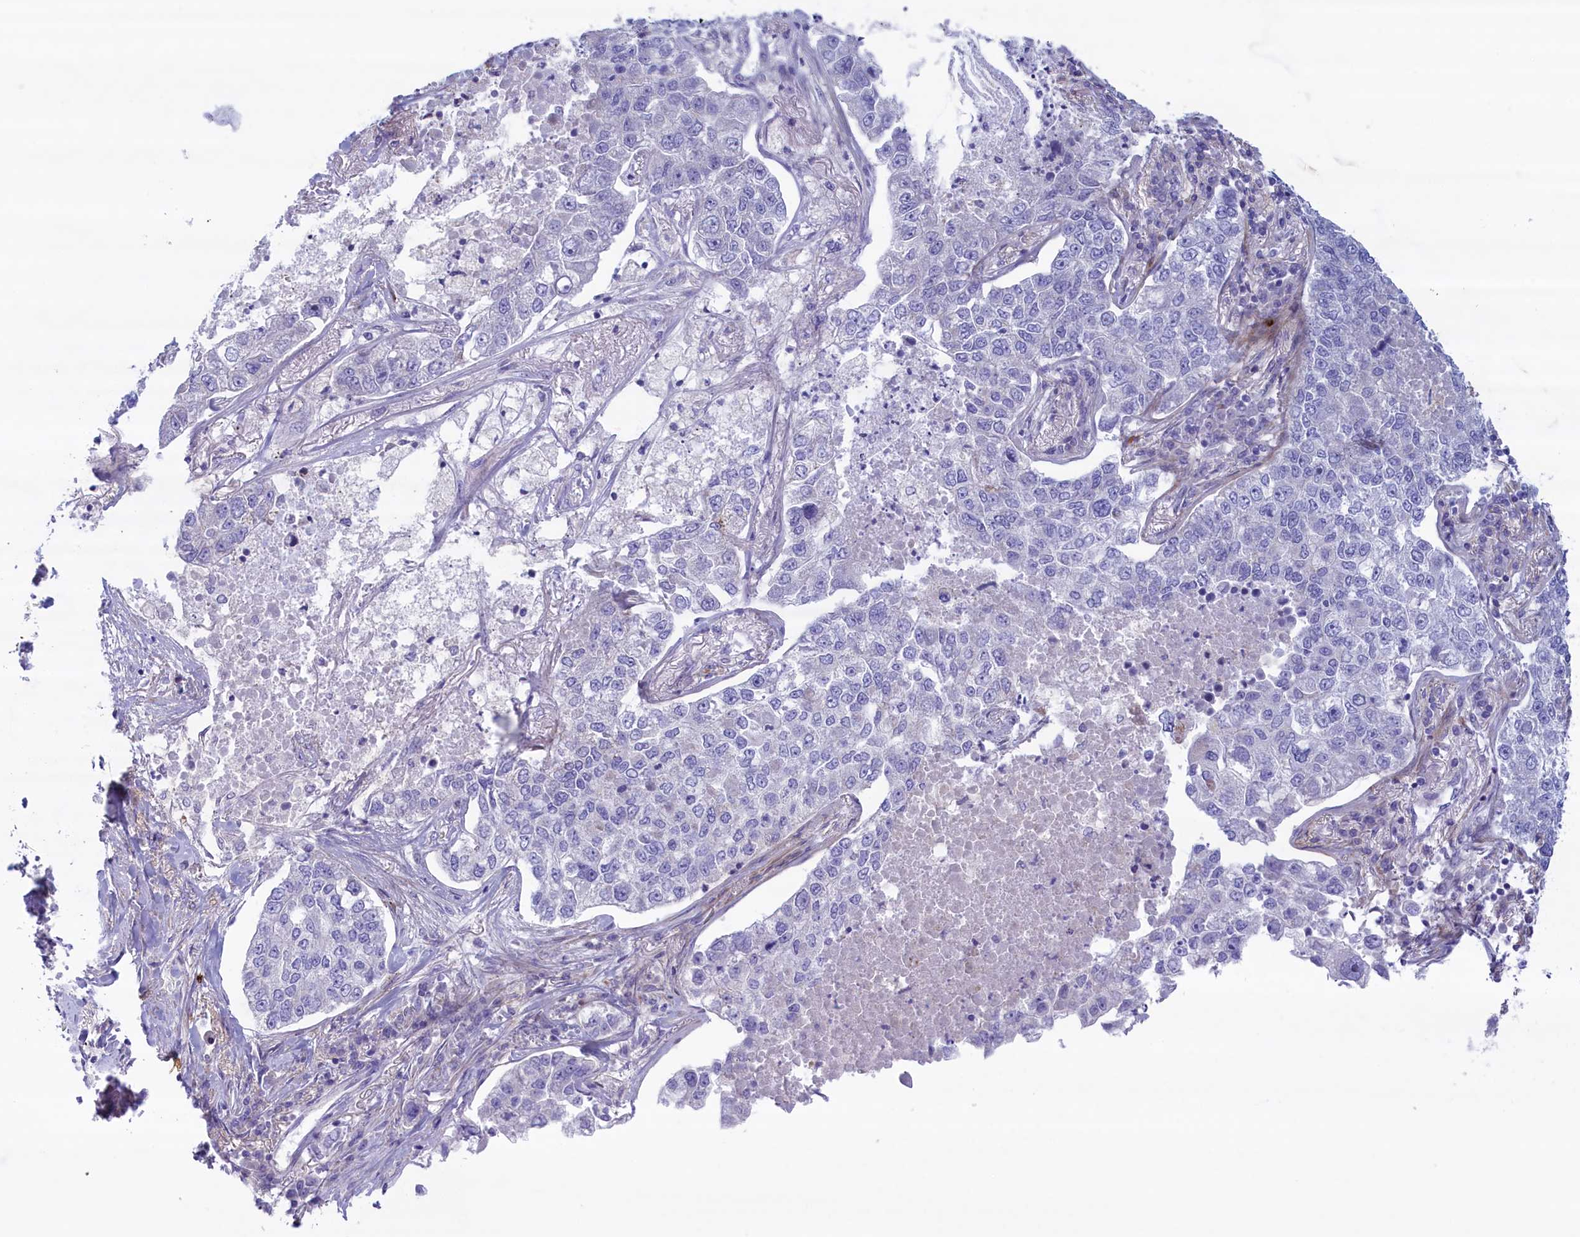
{"staining": {"intensity": "moderate", "quantity": "<25%", "location": "cytoplasmic/membranous"}, "tissue": "lung cancer", "cell_type": "Tumor cells", "image_type": "cancer", "snomed": [{"axis": "morphology", "description": "Adenocarcinoma, NOS"}, {"axis": "topography", "description": "Lung"}], "caption": "IHC (DAB (3,3'-diaminobenzidine)) staining of adenocarcinoma (lung) reveals moderate cytoplasmic/membranous protein positivity in about <25% of tumor cells. Immunohistochemistry (ihc) stains the protein of interest in brown and the nuclei are stained blue.", "gene": "MPV17L2", "patient": {"sex": "male", "age": 49}}